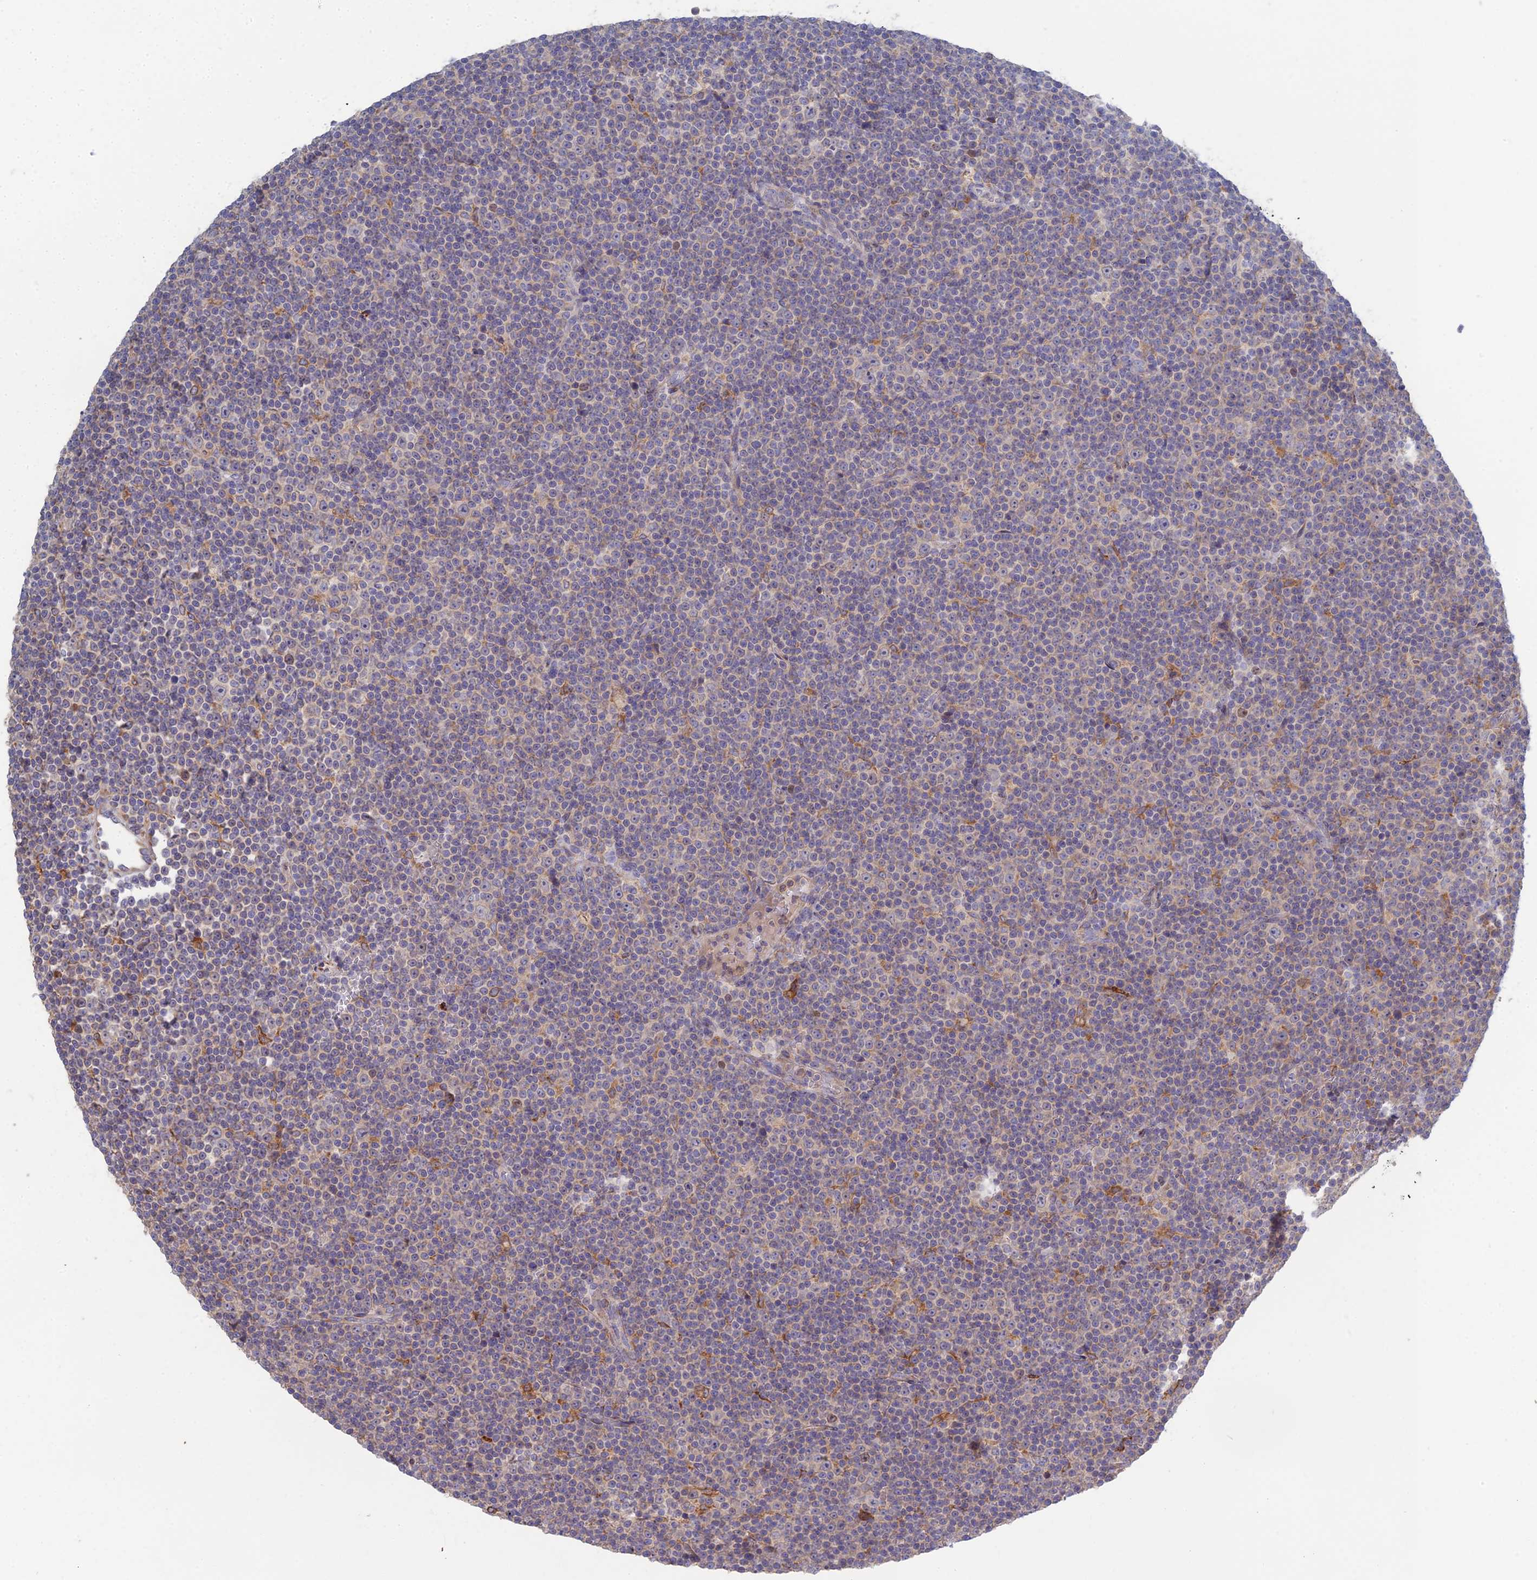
{"staining": {"intensity": "negative", "quantity": "none", "location": "none"}, "tissue": "lymphoma", "cell_type": "Tumor cells", "image_type": "cancer", "snomed": [{"axis": "morphology", "description": "Malignant lymphoma, non-Hodgkin's type, Low grade"}, {"axis": "topography", "description": "Lymph node"}], "caption": "Immunohistochemistry (IHC) of low-grade malignant lymphoma, non-Hodgkin's type reveals no positivity in tumor cells.", "gene": "TRAPPC6A", "patient": {"sex": "female", "age": 67}}